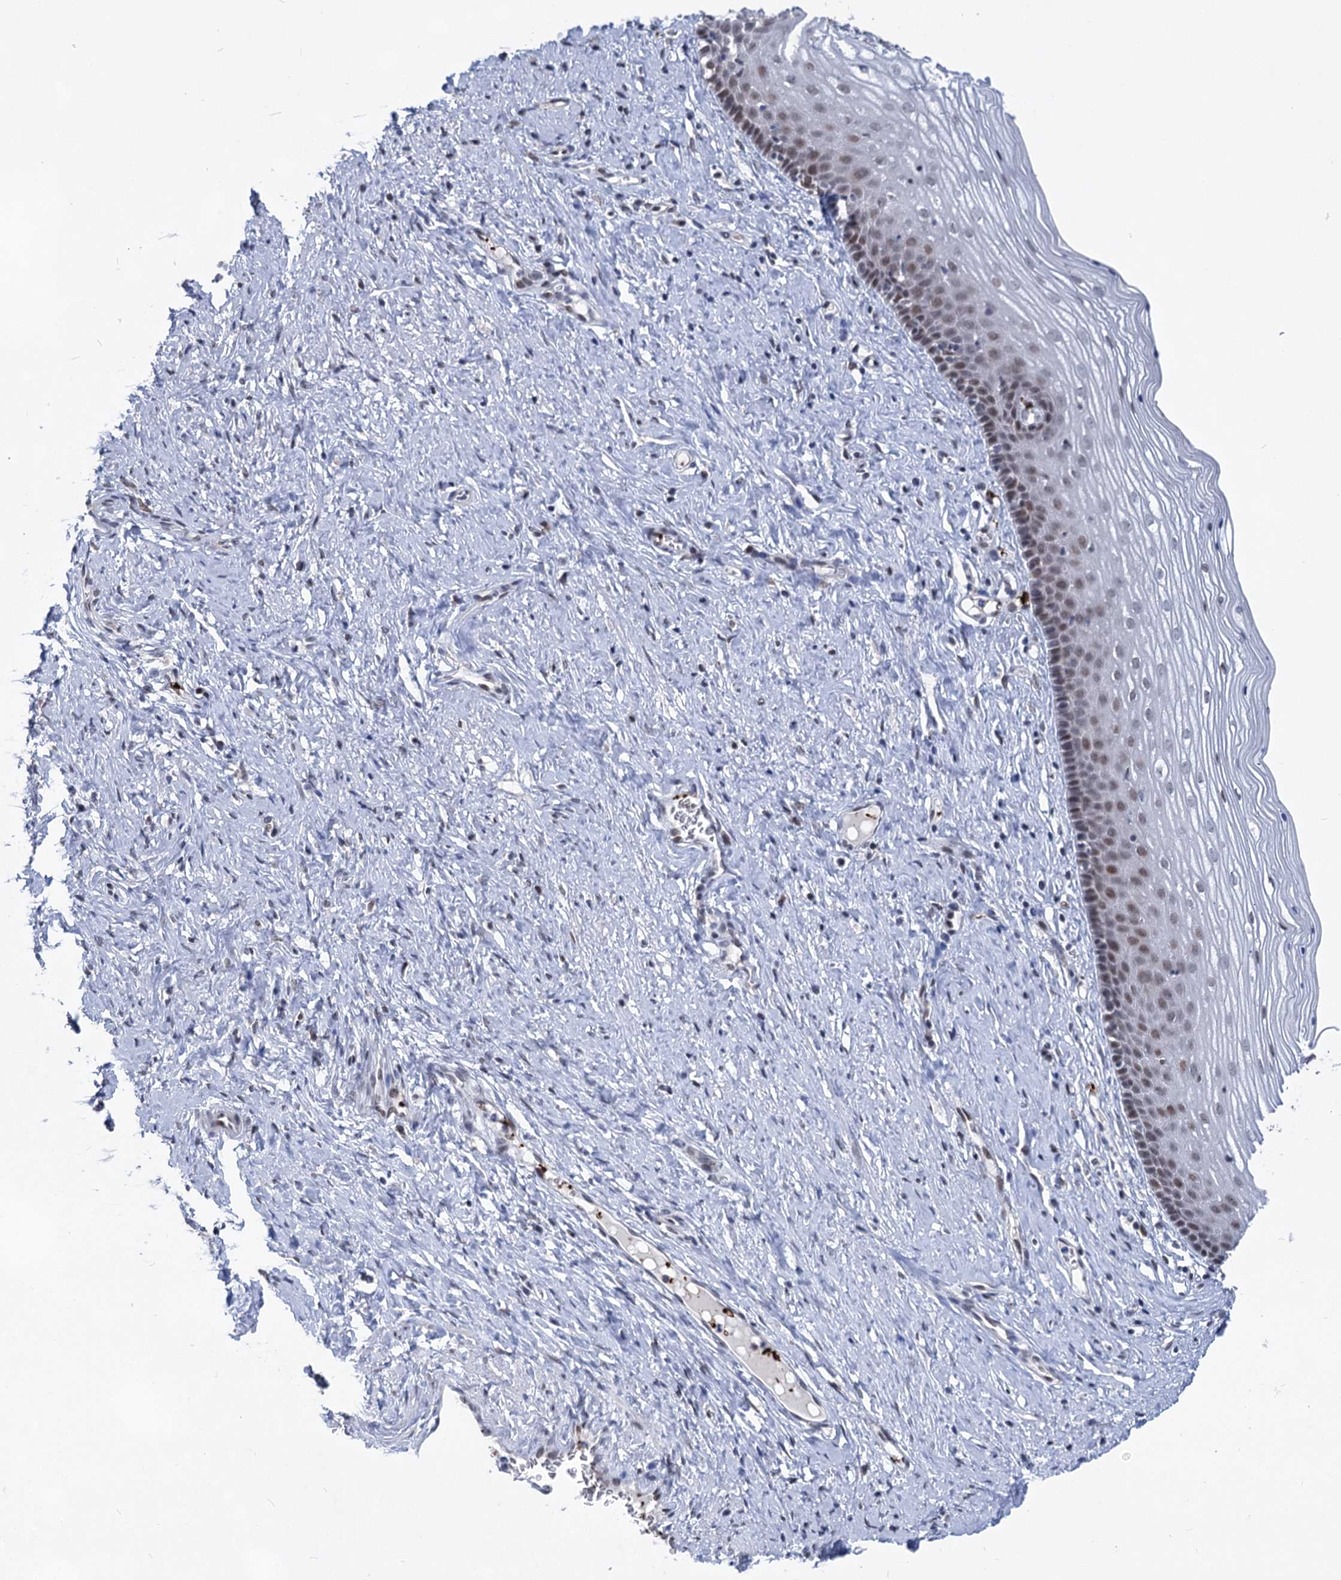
{"staining": {"intensity": "weak", "quantity": "25%-75%", "location": "nuclear"}, "tissue": "cervix", "cell_type": "Glandular cells", "image_type": "normal", "snomed": [{"axis": "morphology", "description": "Normal tissue, NOS"}, {"axis": "topography", "description": "Cervix"}], "caption": "Cervix stained with DAB (3,3'-diaminobenzidine) immunohistochemistry (IHC) reveals low levels of weak nuclear expression in approximately 25%-75% of glandular cells.", "gene": "MON2", "patient": {"sex": "female", "age": 42}}